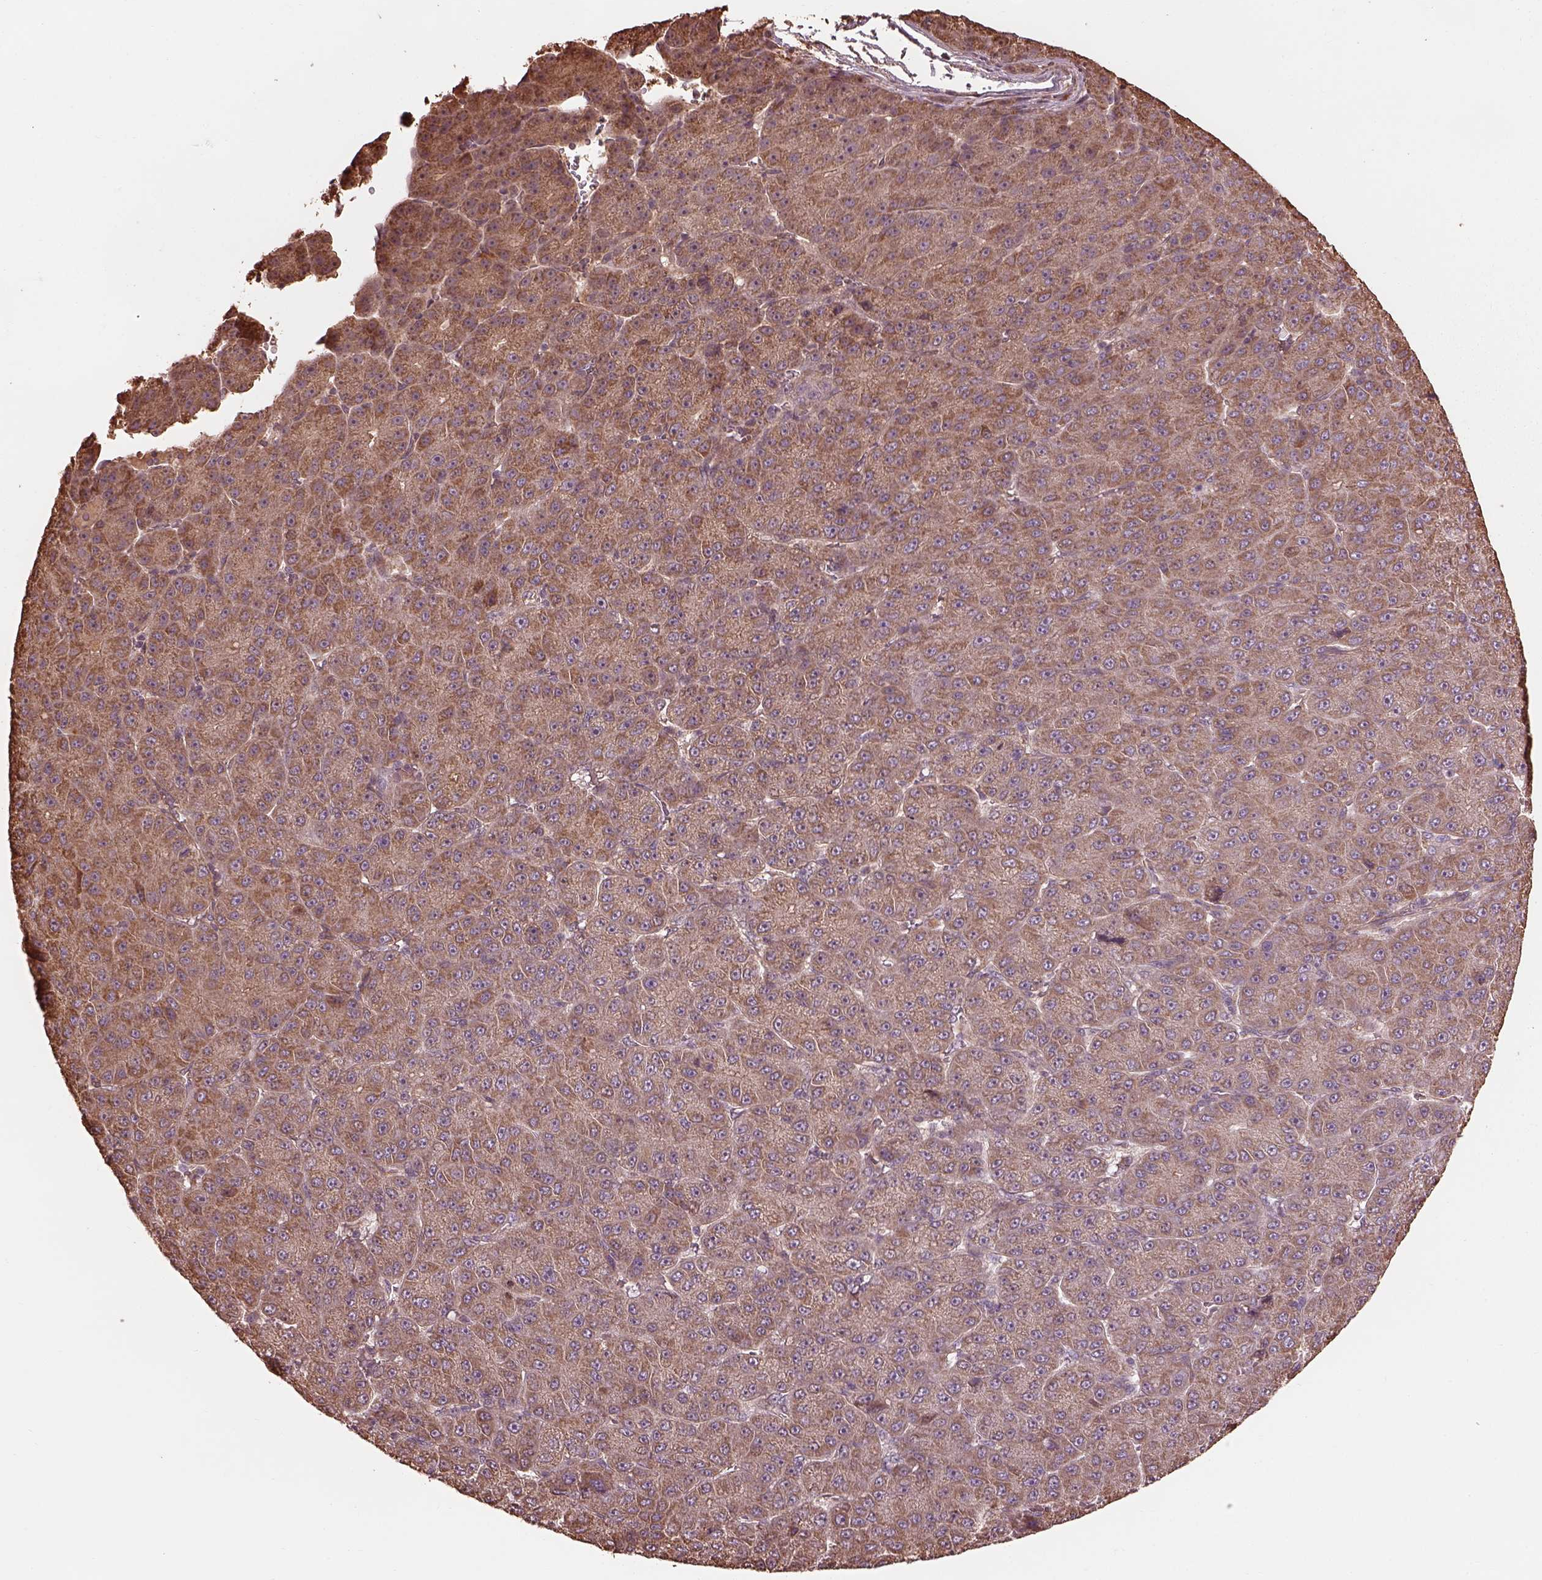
{"staining": {"intensity": "moderate", "quantity": "25%-75%", "location": "cytoplasmic/membranous"}, "tissue": "liver cancer", "cell_type": "Tumor cells", "image_type": "cancer", "snomed": [{"axis": "morphology", "description": "Carcinoma, Hepatocellular, NOS"}, {"axis": "topography", "description": "Liver"}], "caption": "A medium amount of moderate cytoplasmic/membranous staining is seen in approximately 25%-75% of tumor cells in liver cancer tissue. Immunohistochemistry stains the protein in brown and the nuclei are stained blue.", "gene": "METTL4", "patient": {"sex": "male", "age": 67}}